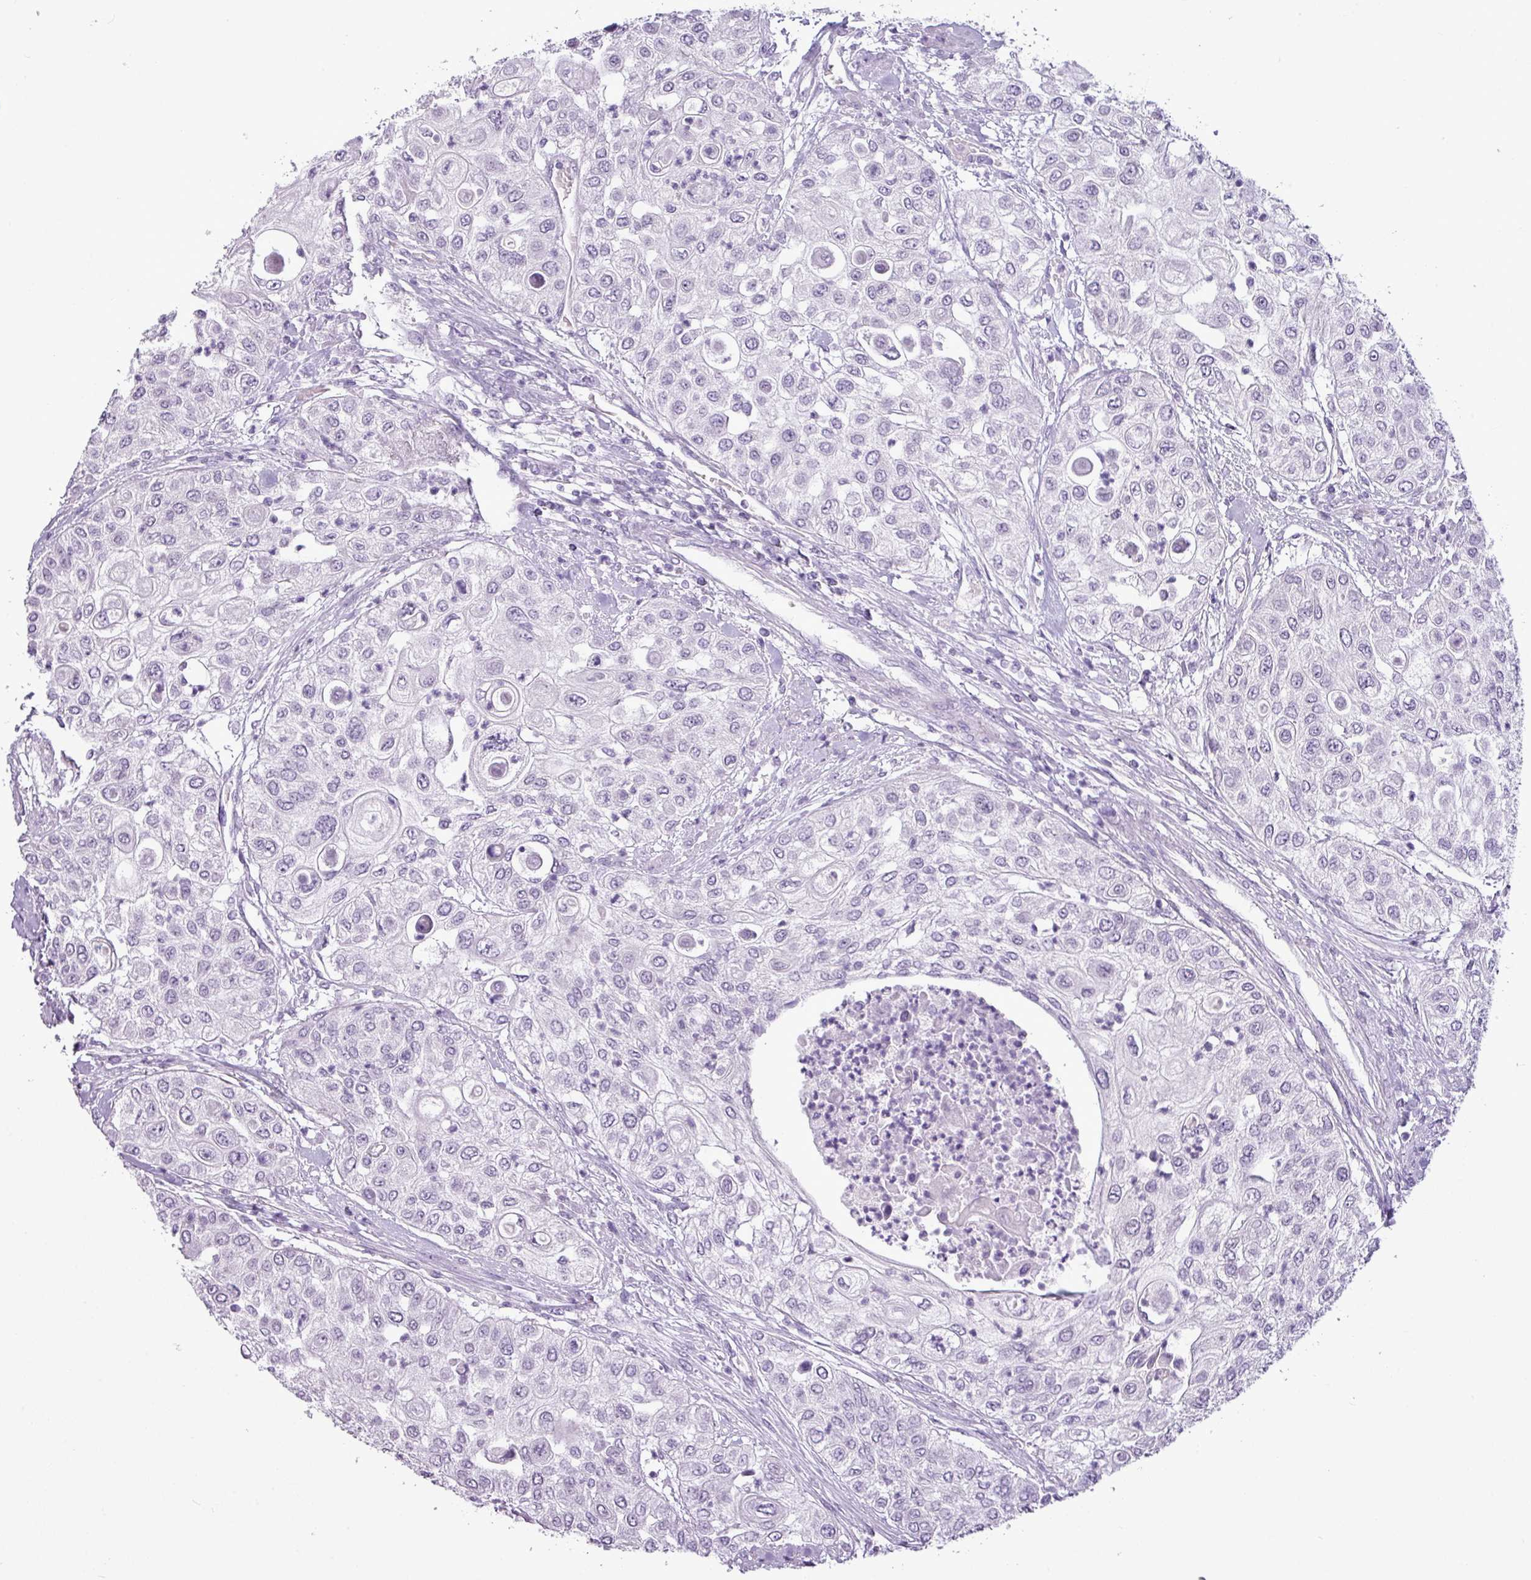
{"staining": {"intensity": "negative", "quantity": "none", "location": "none"}, "tissue": "urothelial cancer", "cell_type": "Tumor cells", "image_type": "cancer", "snomed": [{"axis": "morphology", "description": "Urothelial carcinoma, High grade"}, {"axis": "topography", "description": "Urinary bladder"}], "caption": "Tumor cells show no significant expression in urothelial cancer.", "gene": "AMY2A", "patient": {"sex": "female", "age": 79}}